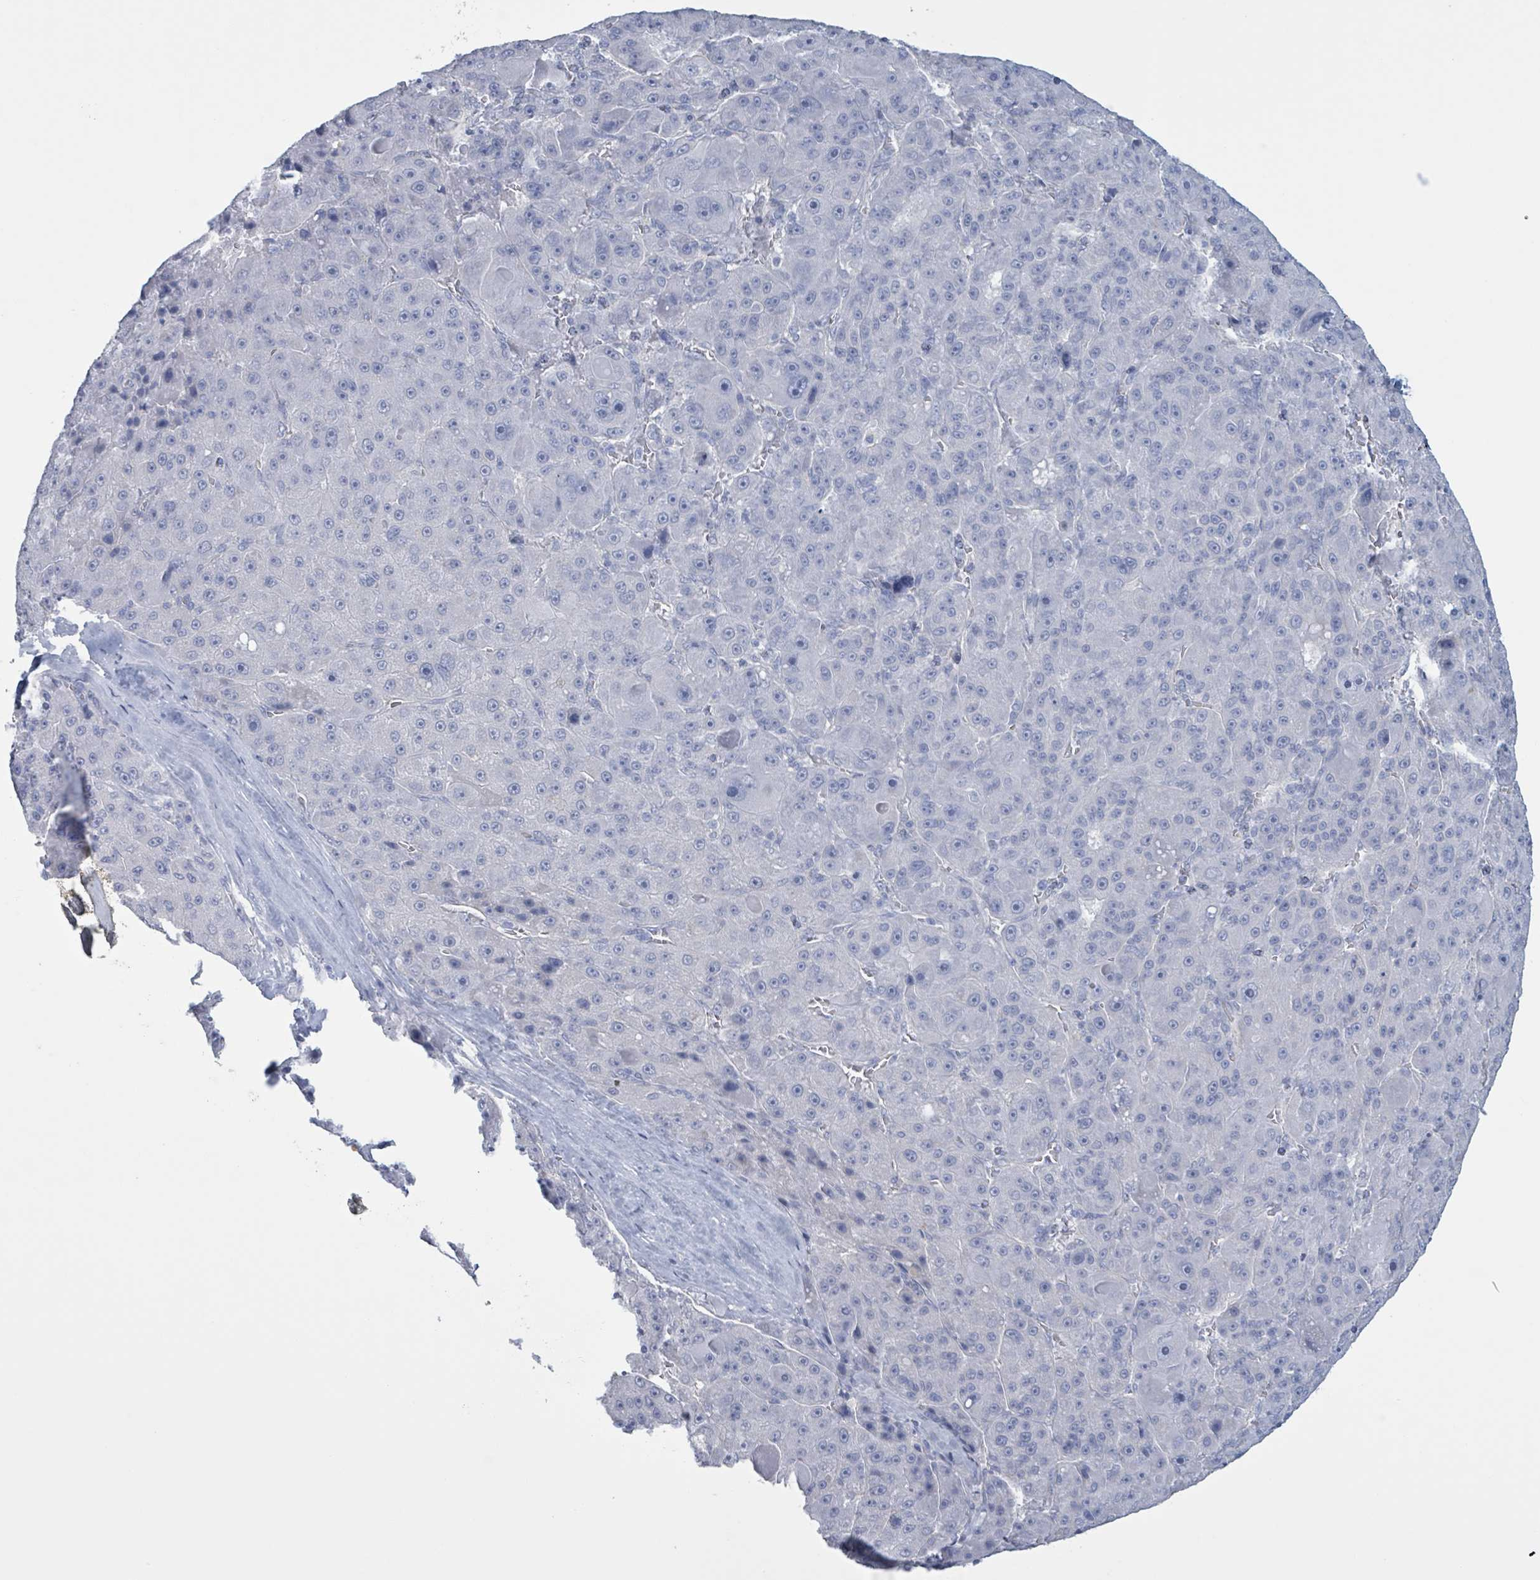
{"staining": {"intensity": "negative", "quantity": "none", "location": "none"}, "tissue": "liver cancer", "cell_type": "Tumor cells", "image_type": "cancer", "snomed": [{"axis": "morphology", "description": "Carcinoma, Hepatocellular, NOS"}, {"axis": "topography", "description": "Liver"}], "caption": "Immunohistochemistry of human liver cancer reveals no expression in tumor cells. The staining was performed using DAB (3,3'-diaminobenzidine) to visualize the protein expression in brown, while the nuclei were stained in blue with hematoxylin (Magnification: 20x).", "gene": "CT45A5", "patient": {"sex": "male", "age": 76}}